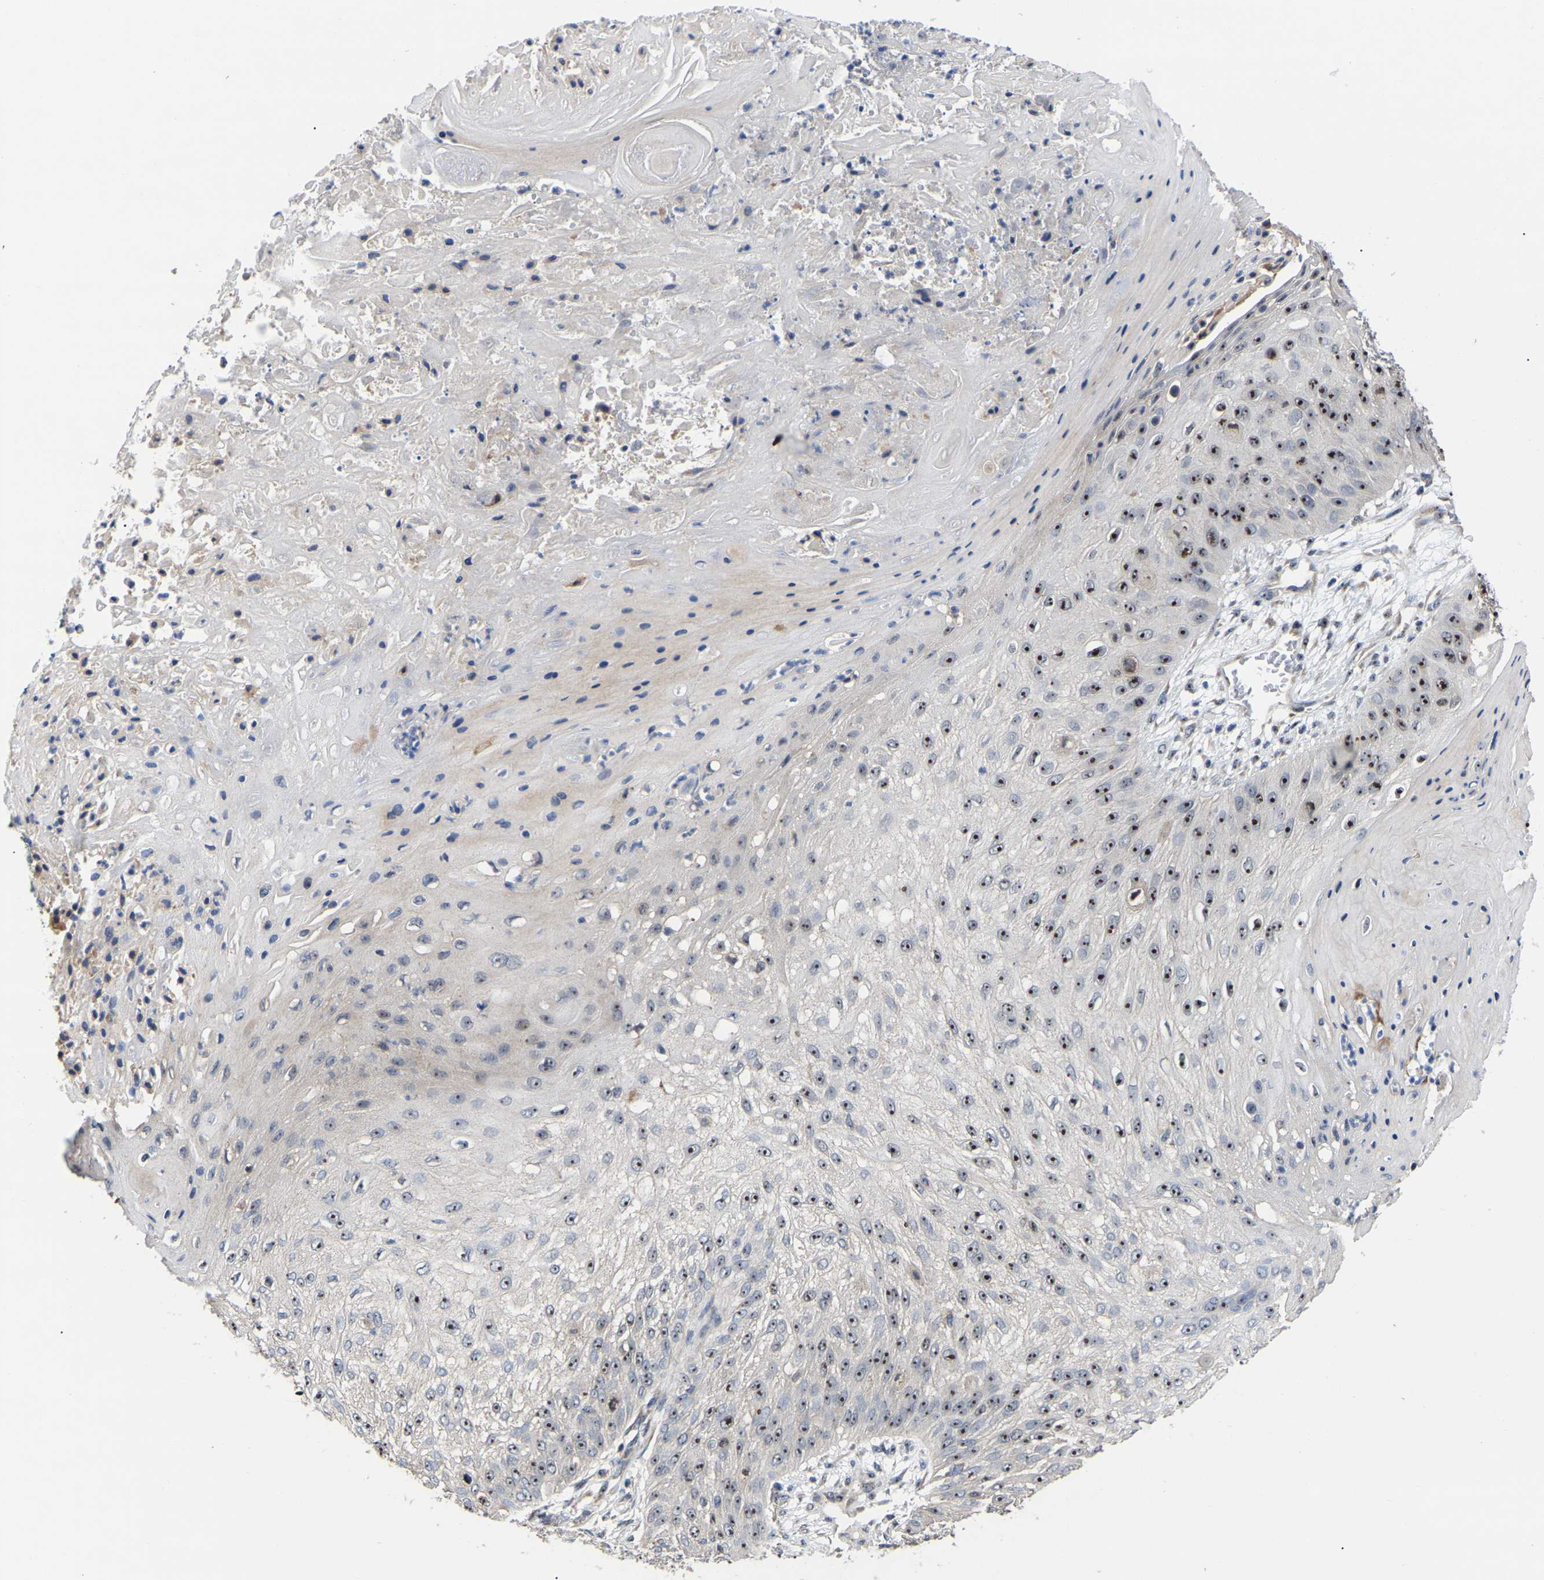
{"staining": {"intensity": "strong", "quantity": ">75%", "location": "nuclear"}, "tissue": "skin cancer", "cell_type": "Tumor cells", "image_type": "cancer", "snomed": [{"axis": "morphology", "description": "Squamous cell carcinoma, NOS"}, {"axis": "topography", "description": "Skin"}], "caption": "Immunohistochemistry (IHC) image of skin cancer (squamous cell carcinoma) stained for a protein (brown), which reveals high levels of strong nuclear positivity in about >75% of tumor cells.", "gene": "NOP53", "patient": {"sex": "female", "age": 80}}